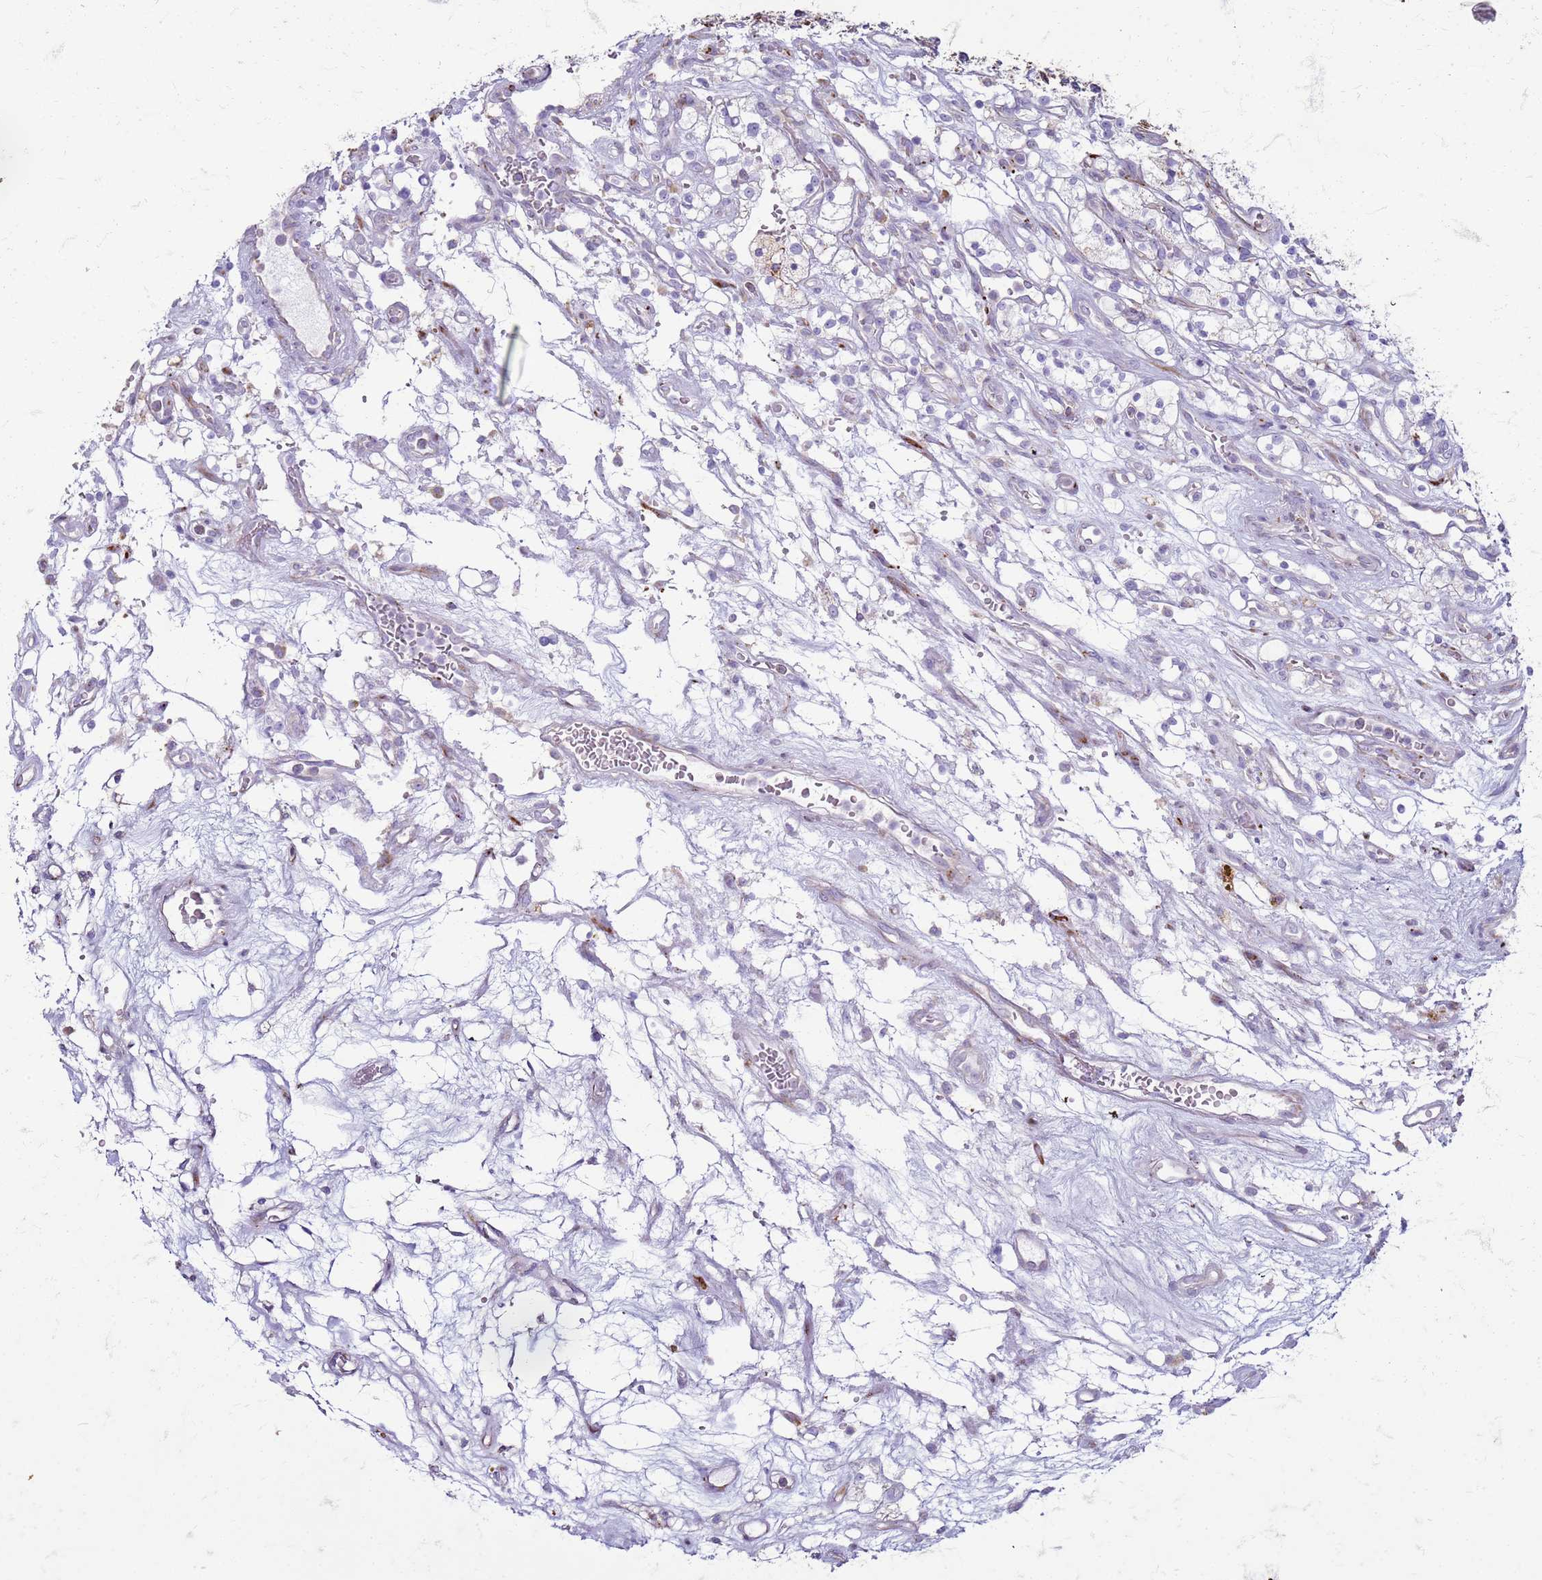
{"staining": {"intensity": "negative", "quantity": "none", "location": "none"}, "tissue": "renal cancer", "cell_type": "Tumor cells", "image_type": "cancer", "snomed": [{"axis": "morphology", "description": "Adenocarcinoma, NOS"}, {"axis": "topography", "description": "Kidney"}], "caption": "Immunohistochemistry (IHC) micrograph of human renal adenocarcinoma stained for a protein (brown), which exhibits no staining in tumor cells. The staining is performed using DAB (3,3'-diaminobenzidine) brown chromogen with nuclei counter-stained in using hematoxylin.", "gene": "PDK3", "patient": {"sex": "female", "age": 69}}